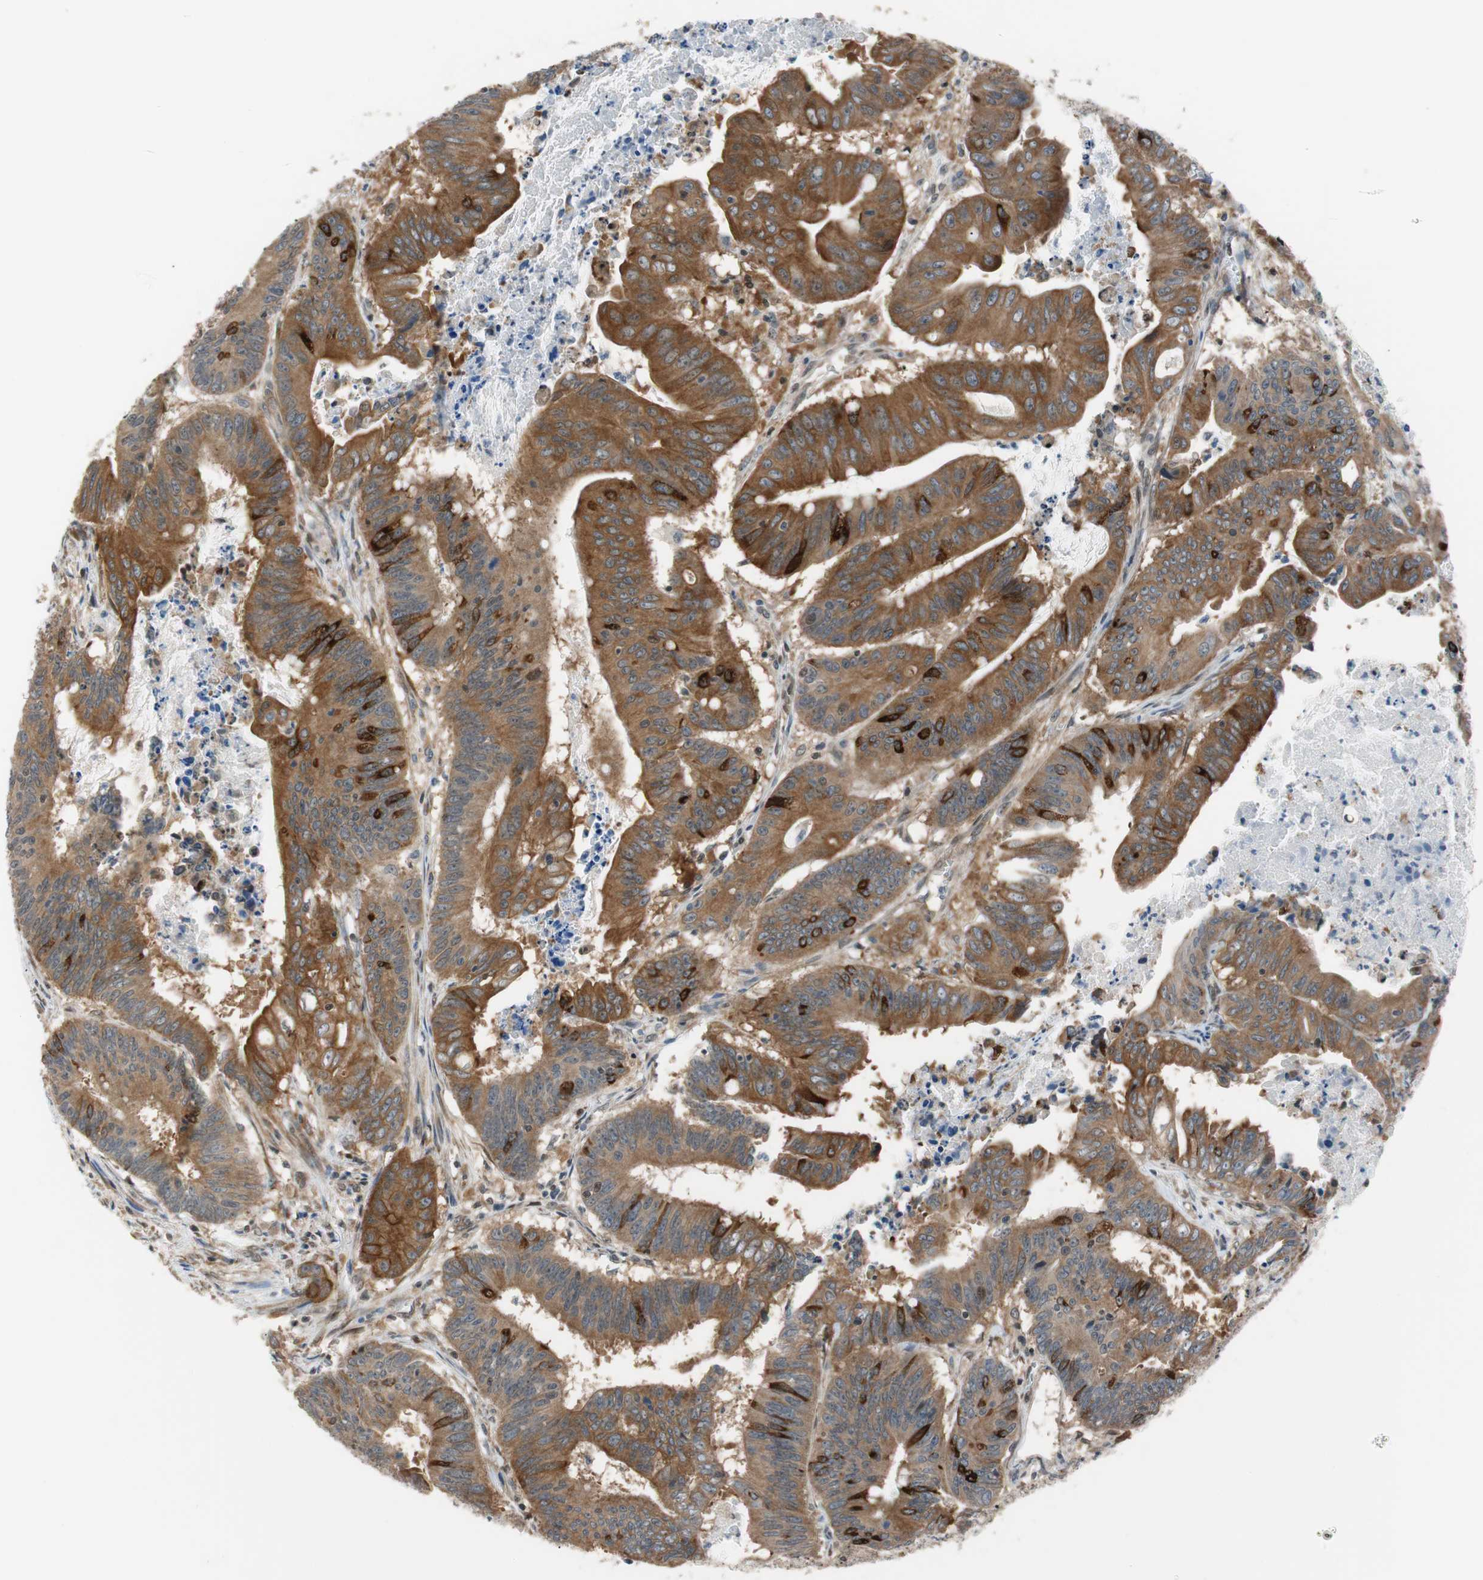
{"staining": {"intensity": "moderate", "quantity": ">75%", "location": "cytoplasmic/membranous"}, "tissue": "colorectal cancer", "cell_type": "Tumor cells", "image_type": "cancer", "snomed": [{"axis": "morphology", "description": "Adenocarcinoma, NOS"}, {"axis": "topography", "description": "Colon"}], "caption": "Moderate cytoplasmic/membranous expression for a protein is seen in approximately >75% of tumor cells of adenocarcinoma (colorectal) using IHC.", "gene": "ZNF512B", "patient": {"sex": "male", "age": 45}}